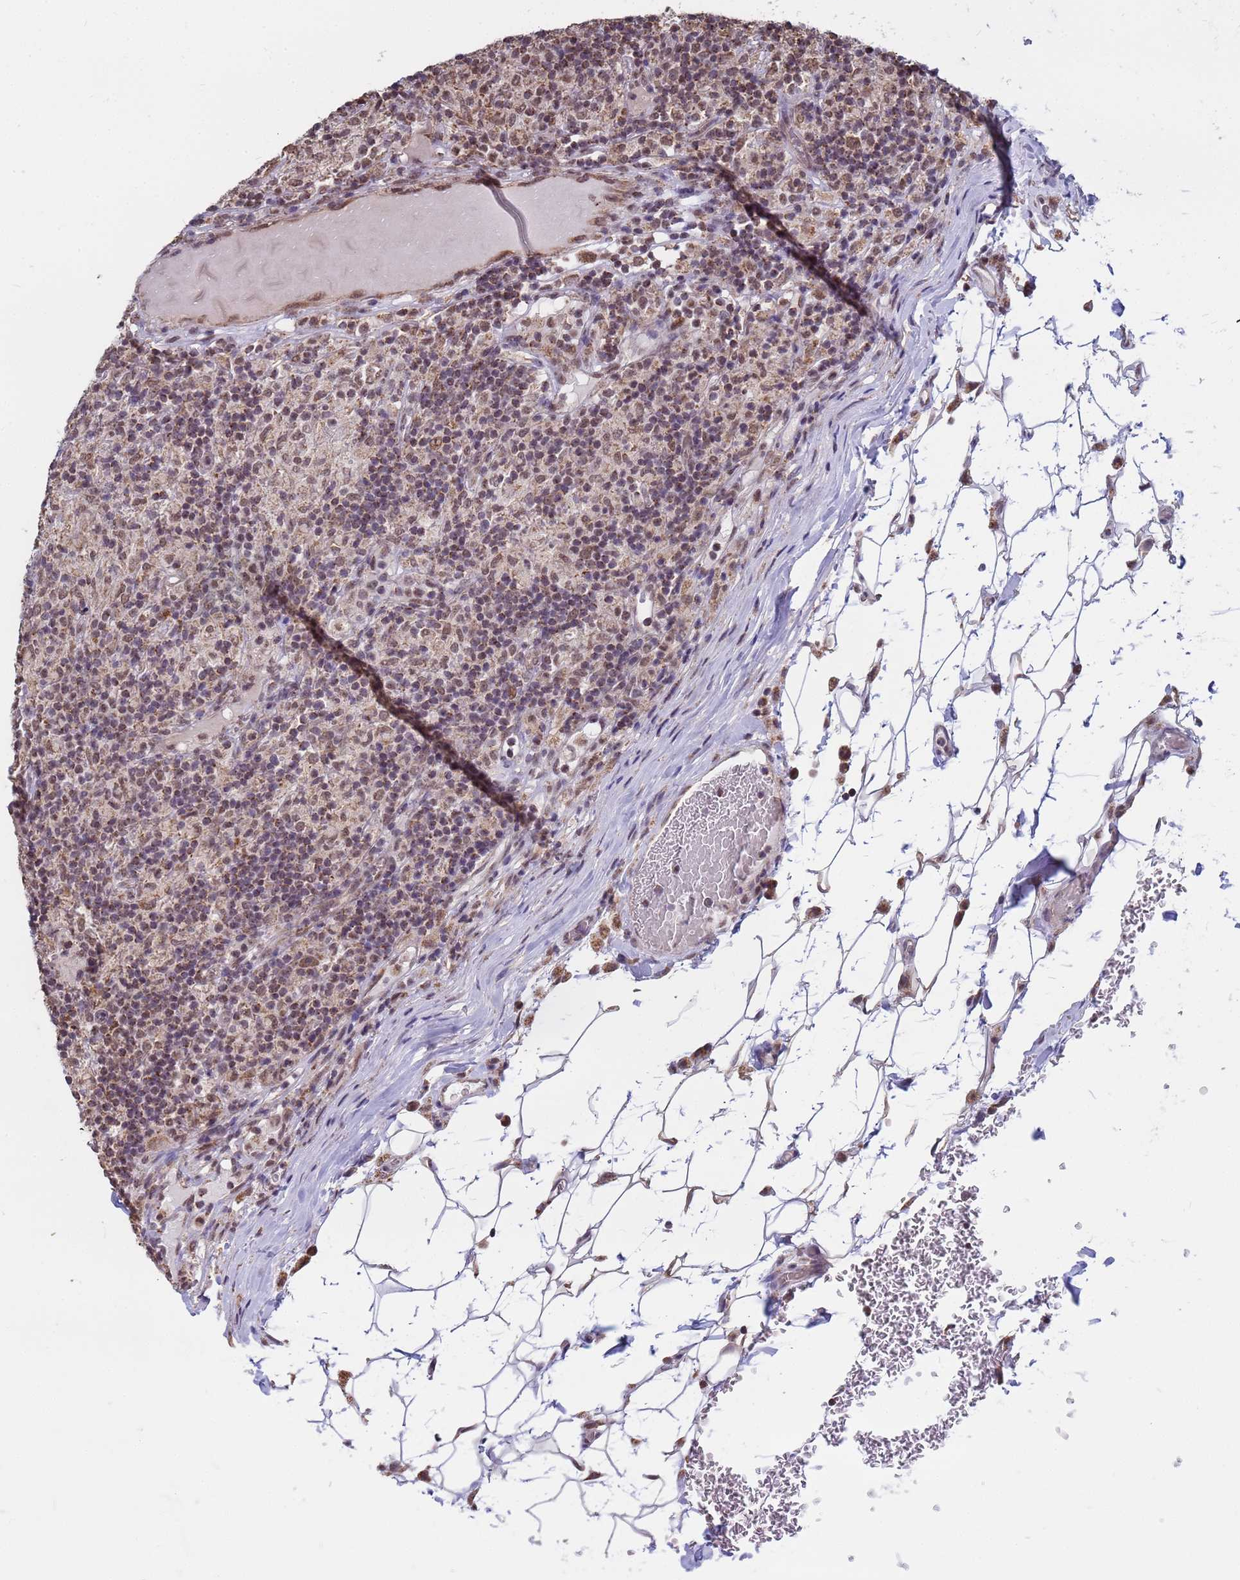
{"staining": {"intensity": "moderate", "quantity": ">75%", "location": "nuclear"}, "tissue": "lymphoma", "cell_type": "Tumor cells", "image_type": "cancer", "snomed": [{"axis": "morphology", "description": "Hodgkin's disease, NOS"}, {"axis": "topography", "description": "Lymph node"}], "caption": "Immunohistochemistry photomicrograph of neoplastic tissue: human Hodgkin's disease stained using immunohistochemistry (IHC) reveals medium levels of moderate protein expression localized specifically in the nuclear of tumor cells, appearing as a nuclear brown color.", "gene": "DENND2B", "patient": {"sex": "male", "age": 70}}